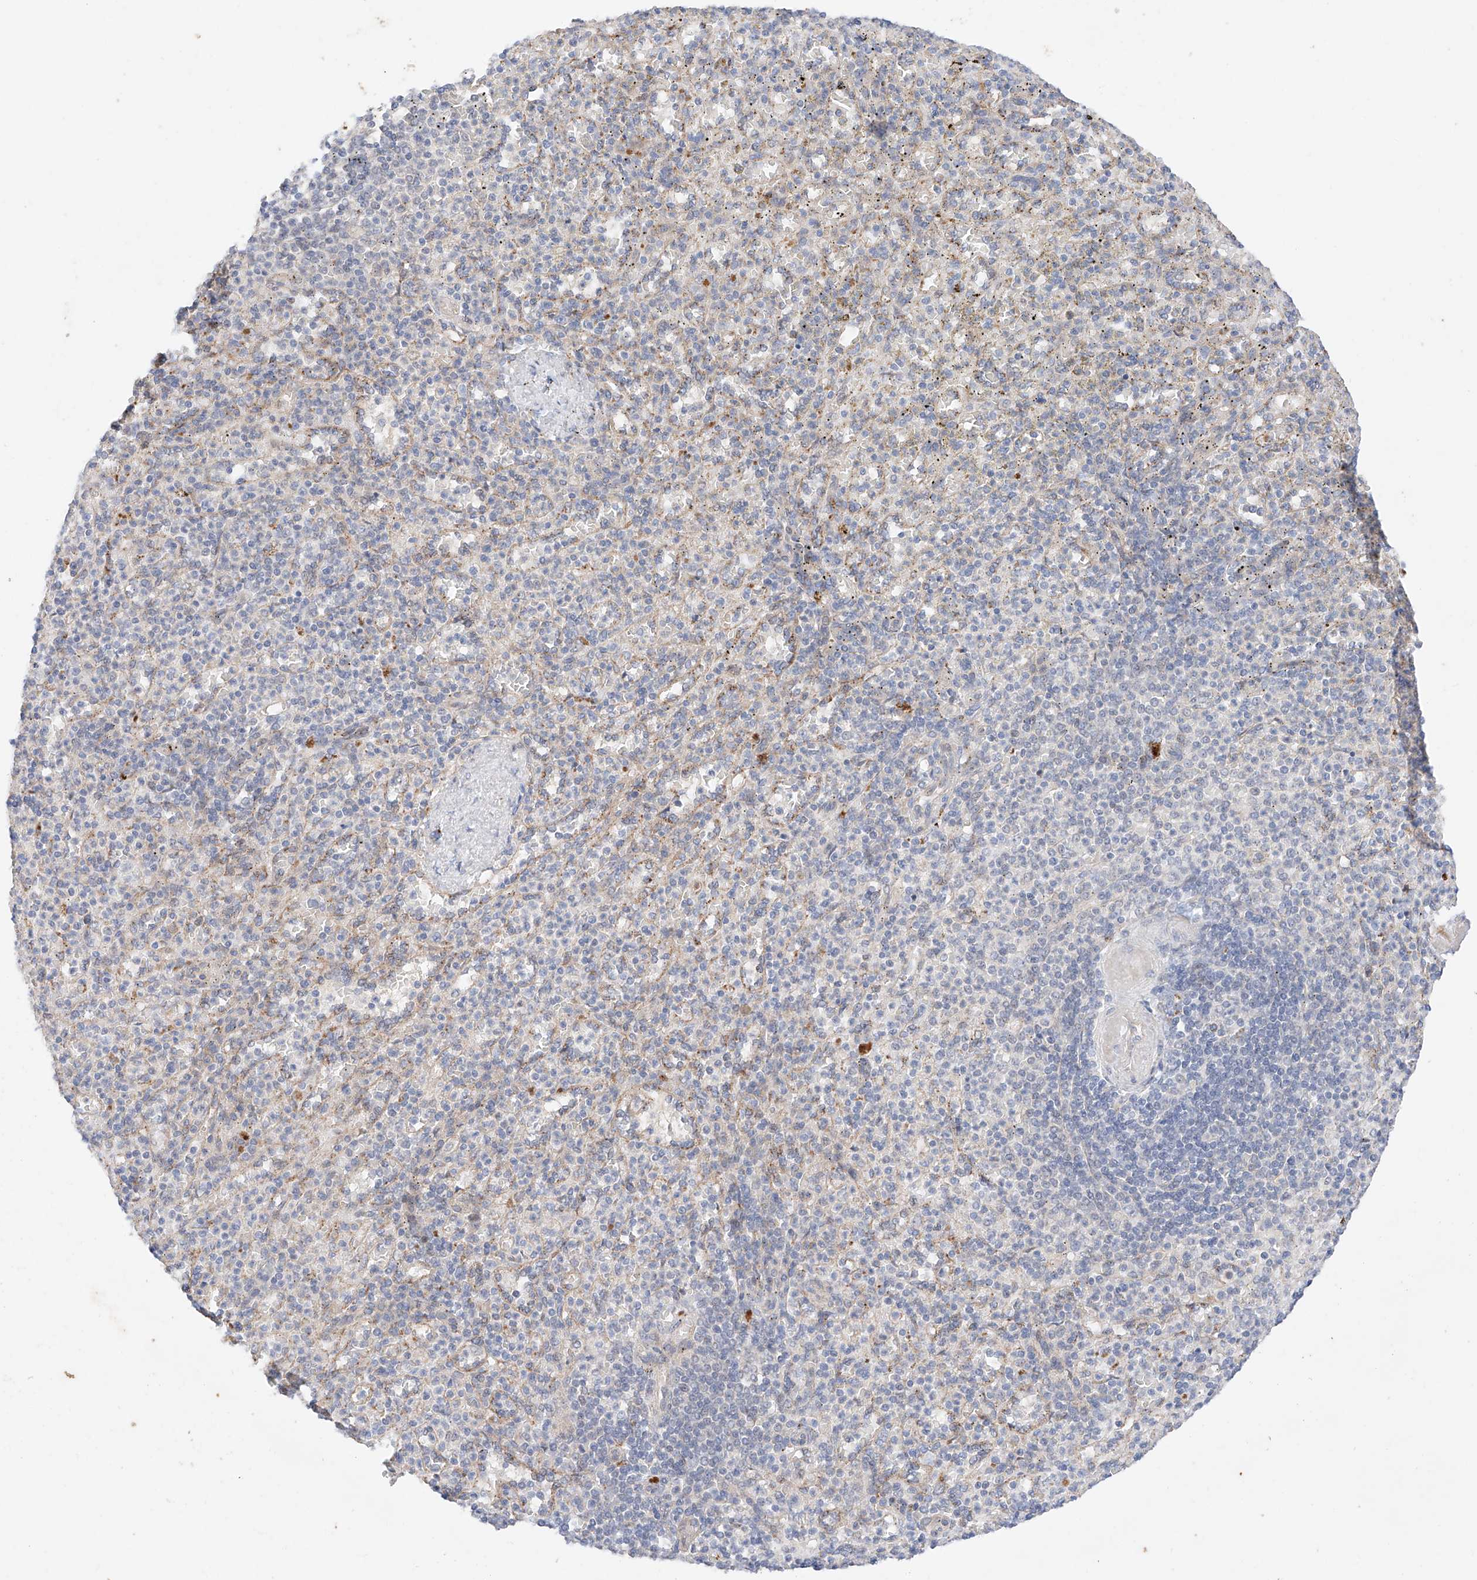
{"staining": {"intensity": "negative", "quantity": "none", "location": "none"}, "tissue": "spleen", "cell_type": "Cells in red pulp", "image_type": "normal", "snomed": [{"axis": "morphology", "description": "Normal tissue, NOS"}, {"axis": "topography", "description": "Spleen"}], "caption": "DAB (3,3'-diaminobenzidine) immunohistochemical staining of benign spleen exhibits no significant staining in cells in red pulp. (DAB IHC visualized using brightfield microscopy, high magnification).", "gene": "GCNT1", "patient": {"sex": "female", "age": 74}}